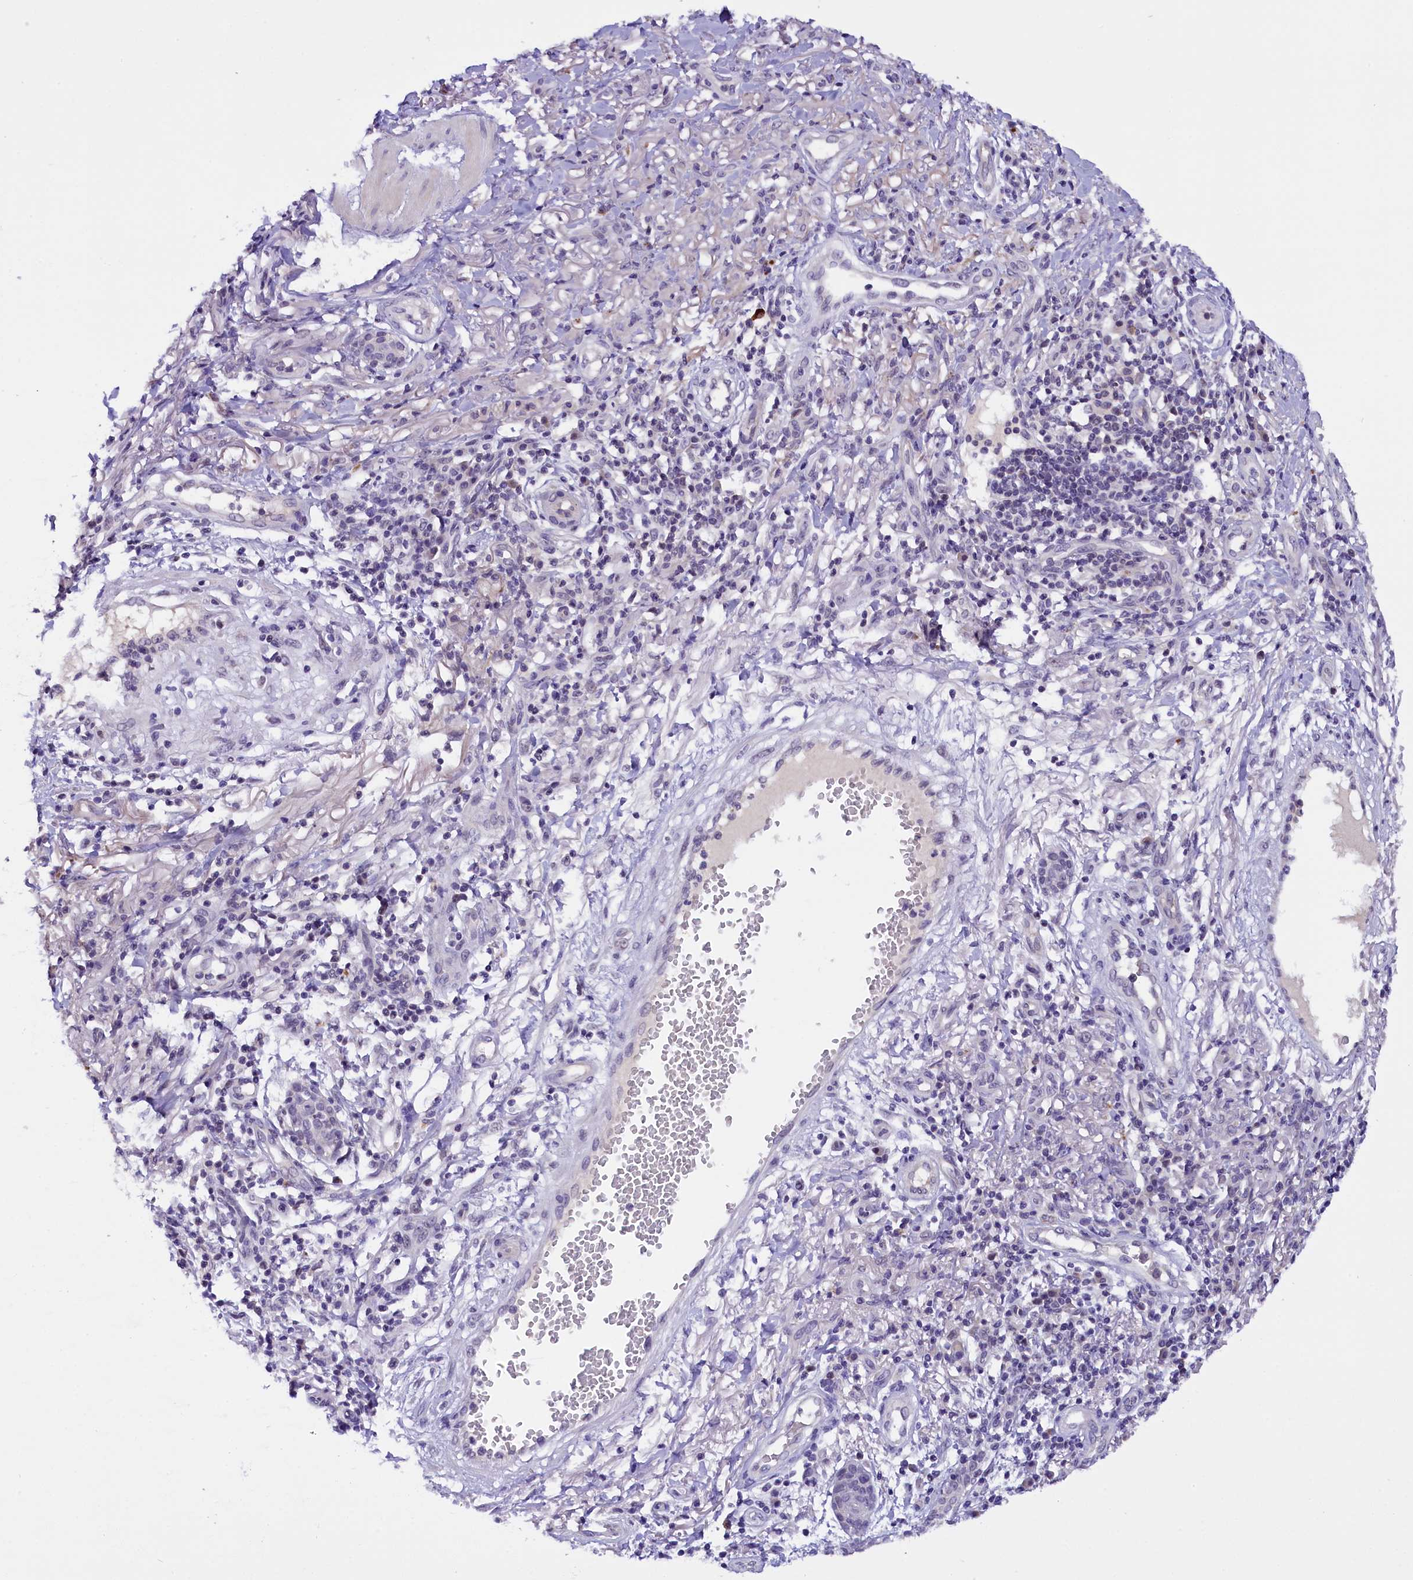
{"staining": {"intensity": "negative", "quantity": "none", "location": "none"}, "tissue": "melanoma", "cell_type": "Tumor cells", "image_type": "cancer", "snomed": [{"axis": "morphology", "description": "Malignant melanoma, NOS"}, {"axis": "topography", "description": "Skin"}], "caption": "Tumor cells show no significant protein expression in melanoma.", "gene": "IQCN", "patient": {"sex": "female", "age": 82}}